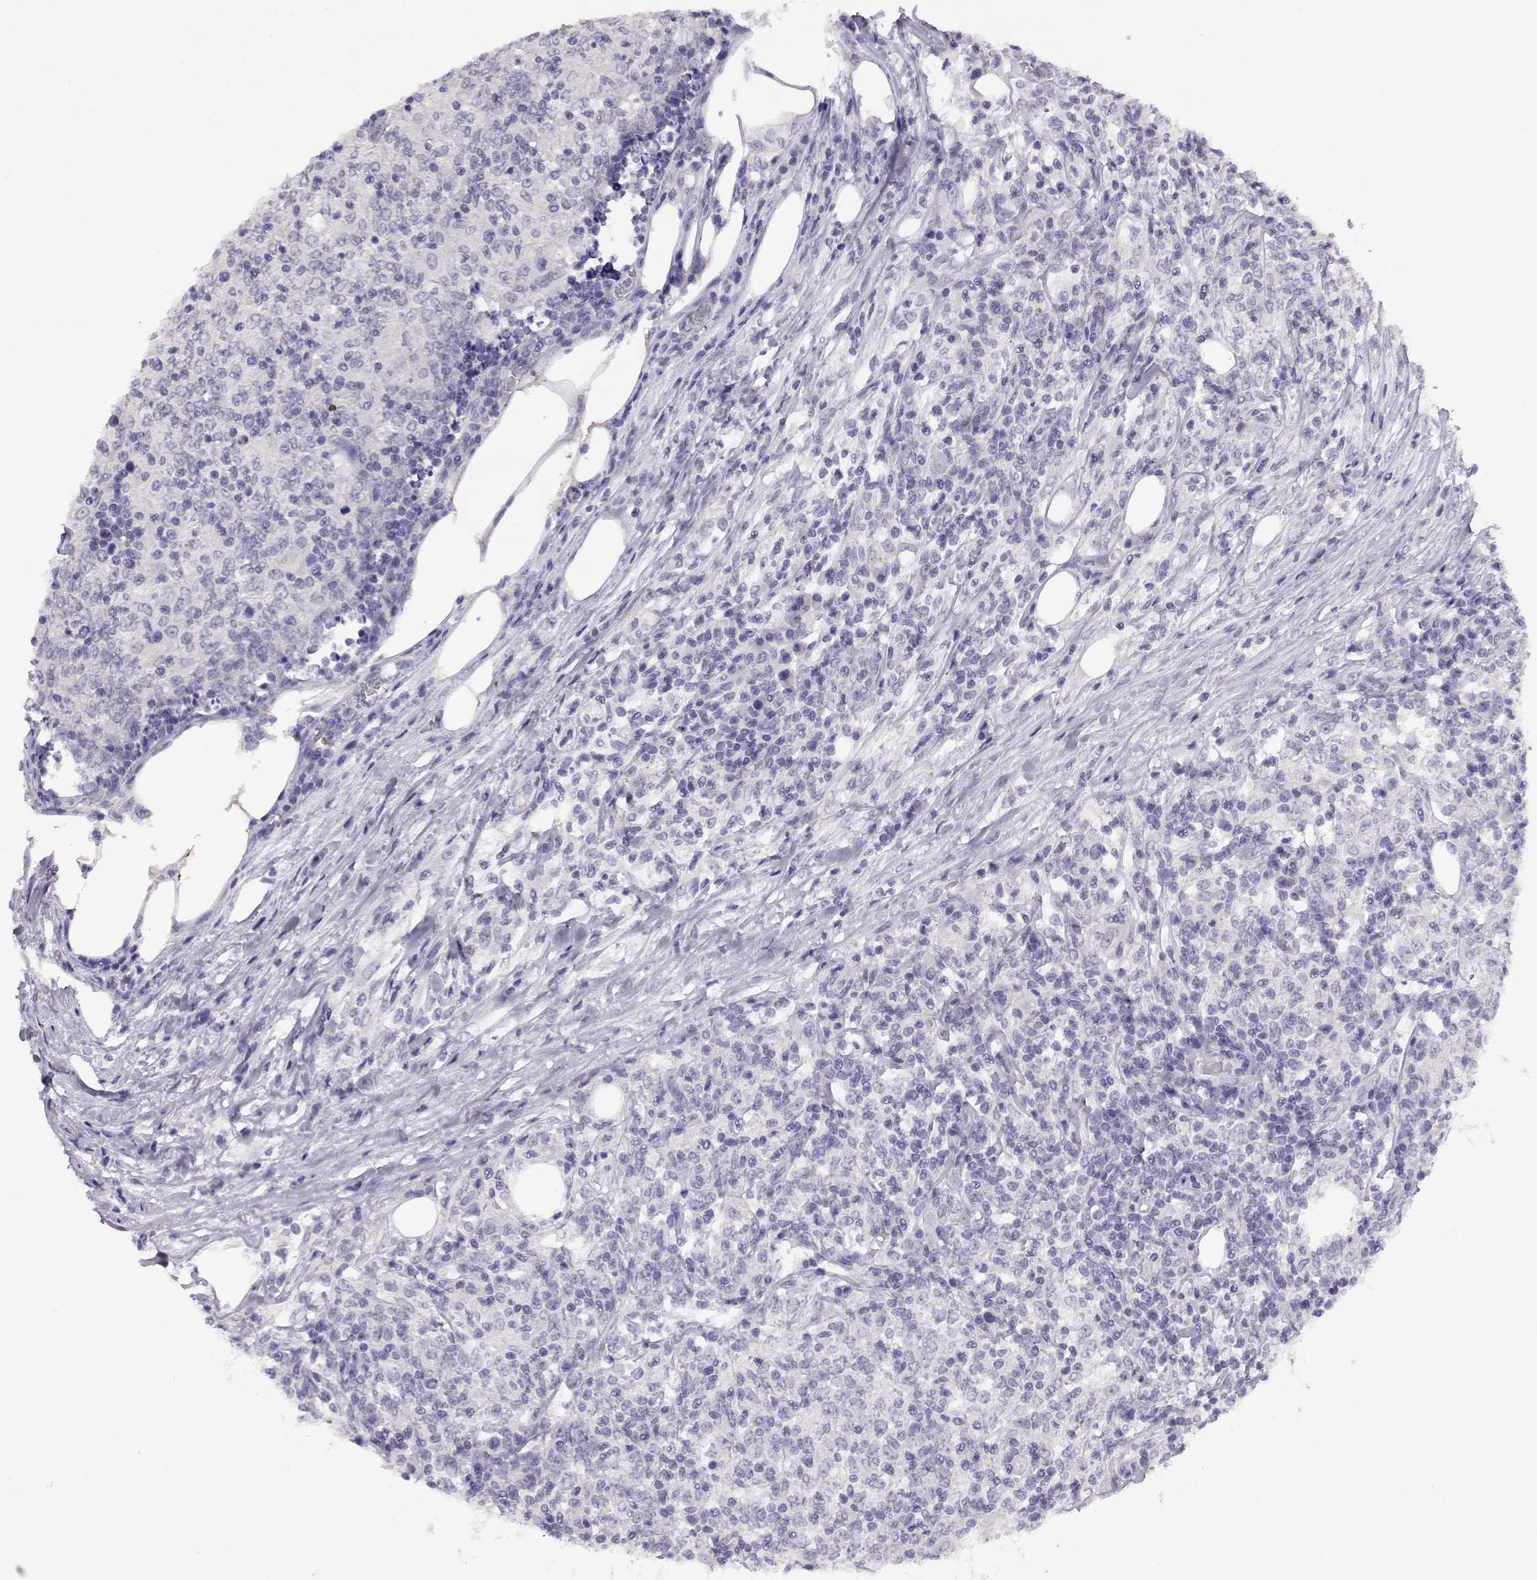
{"staining": {"intensity": "negative", "quantity": "none", "location": "none"}, "tissue": "lymphoma", "cell_type": "Tumor cells", "image_type": "cancer", "snomed": [{"axis": "morphology", "description": "Malignant lymphoma, non-Hodgkin's type, High grade"}, {"axis": "topography", "description": "Lymph node"}], "caption": "Tumor cells show no significant expression in malignant lymphoma, non-Hodgkin's type (high-grade). (DAB immunohistochemistry (IHC) visualized using brightfield microscopy, high magnification).", "gene": "ENDOU", "patient": {"sex": "female", "age": 84}}